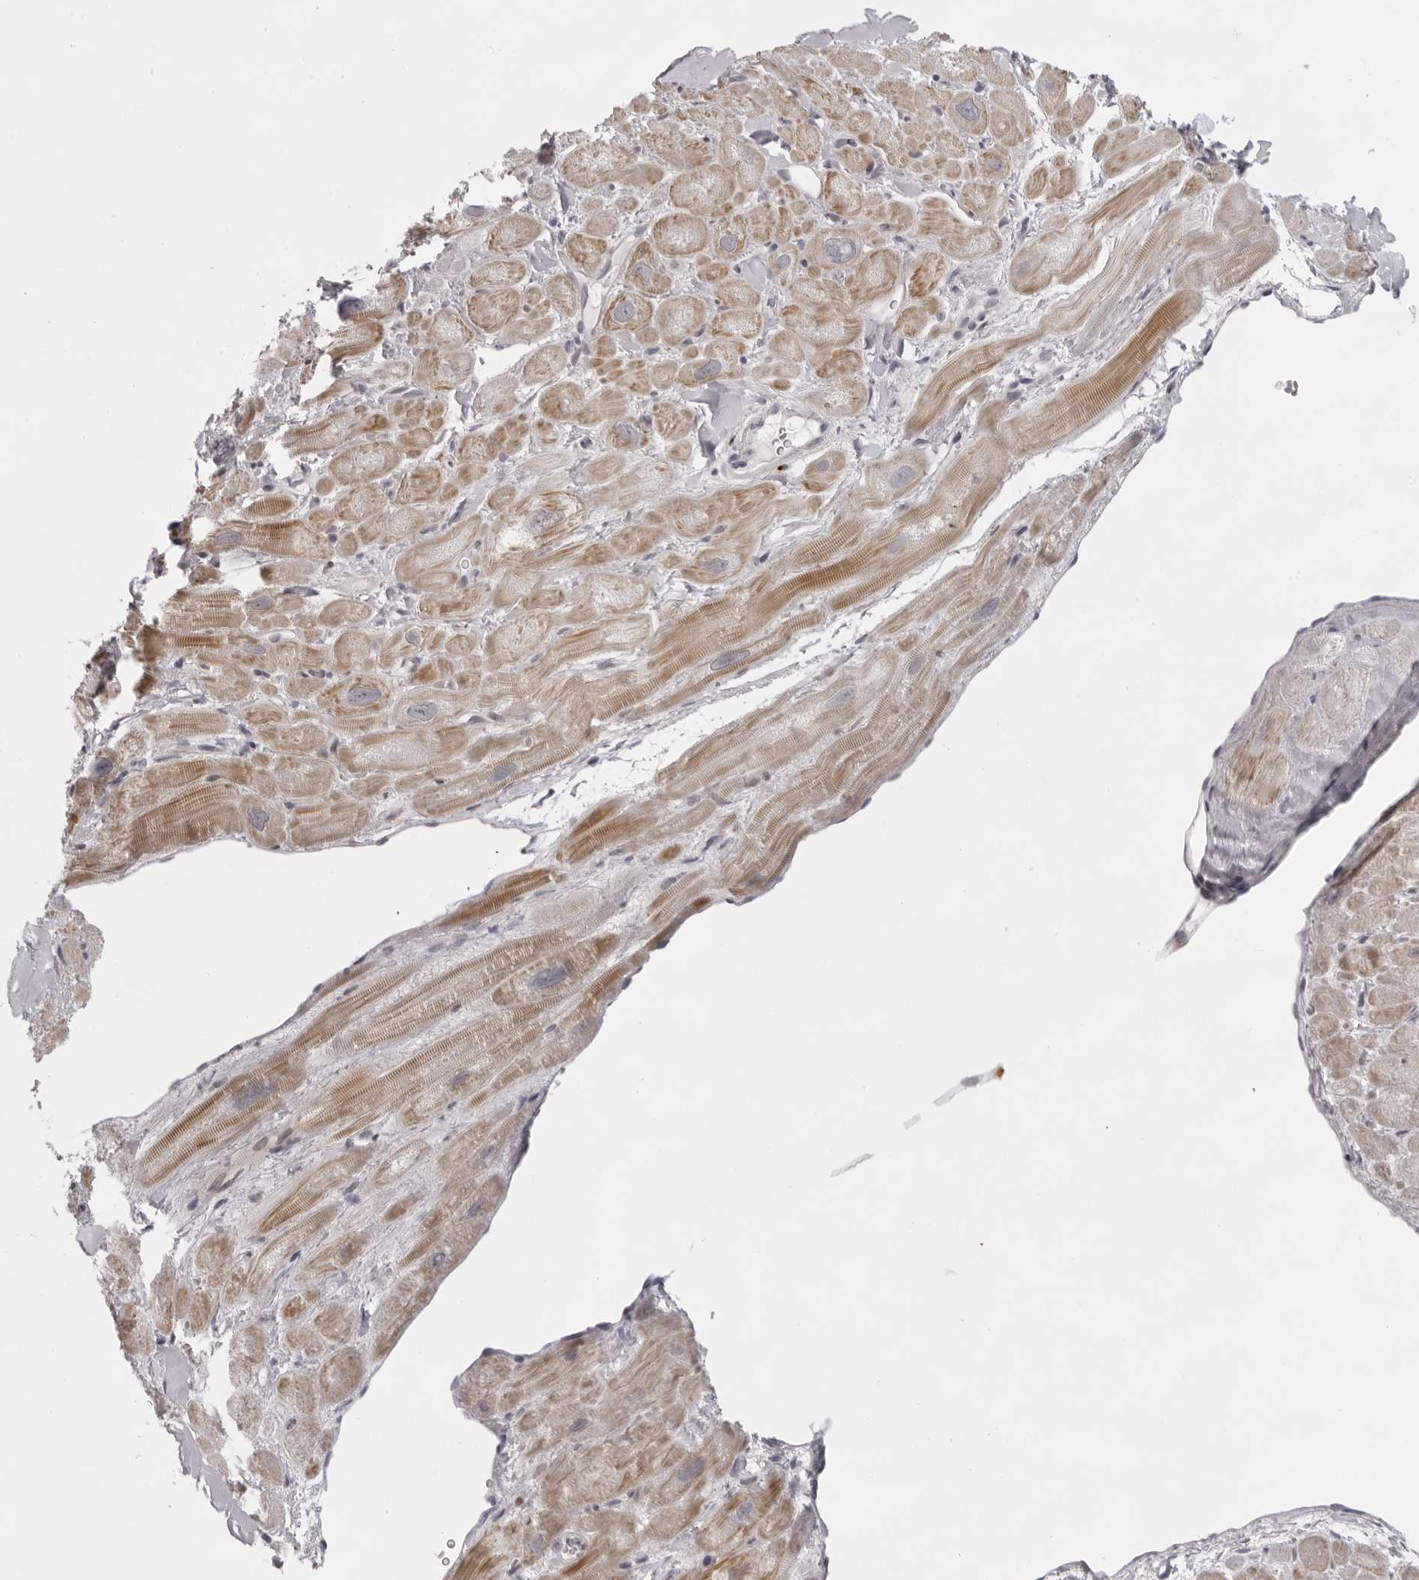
{"staining": {"intensity": "moderate", "quantity": ">75%", "location": "cytoplasmic/membranous"}, "tissue": "heart muscle", "cell_type": "Cardiomyocytes", "image_type": "normal", "snomed": [{"axis": "morphology", "description": "Normal tissue, NOS"}, {"axis": "topography", "description": "Heart"}], "caption": "Cardiomyocytes exhibit moderate cytoplasmic/membranous positivity in approximately >75% of cells in normal heart muscle. Using DAB (3,3'-diaminobenzidine) (brown) and hematoxylin (blue) stains, captured at high magnification using brightfield microscopy.", "gene": "NUDT18", "patient": {"sex": "male", "age": 49}}